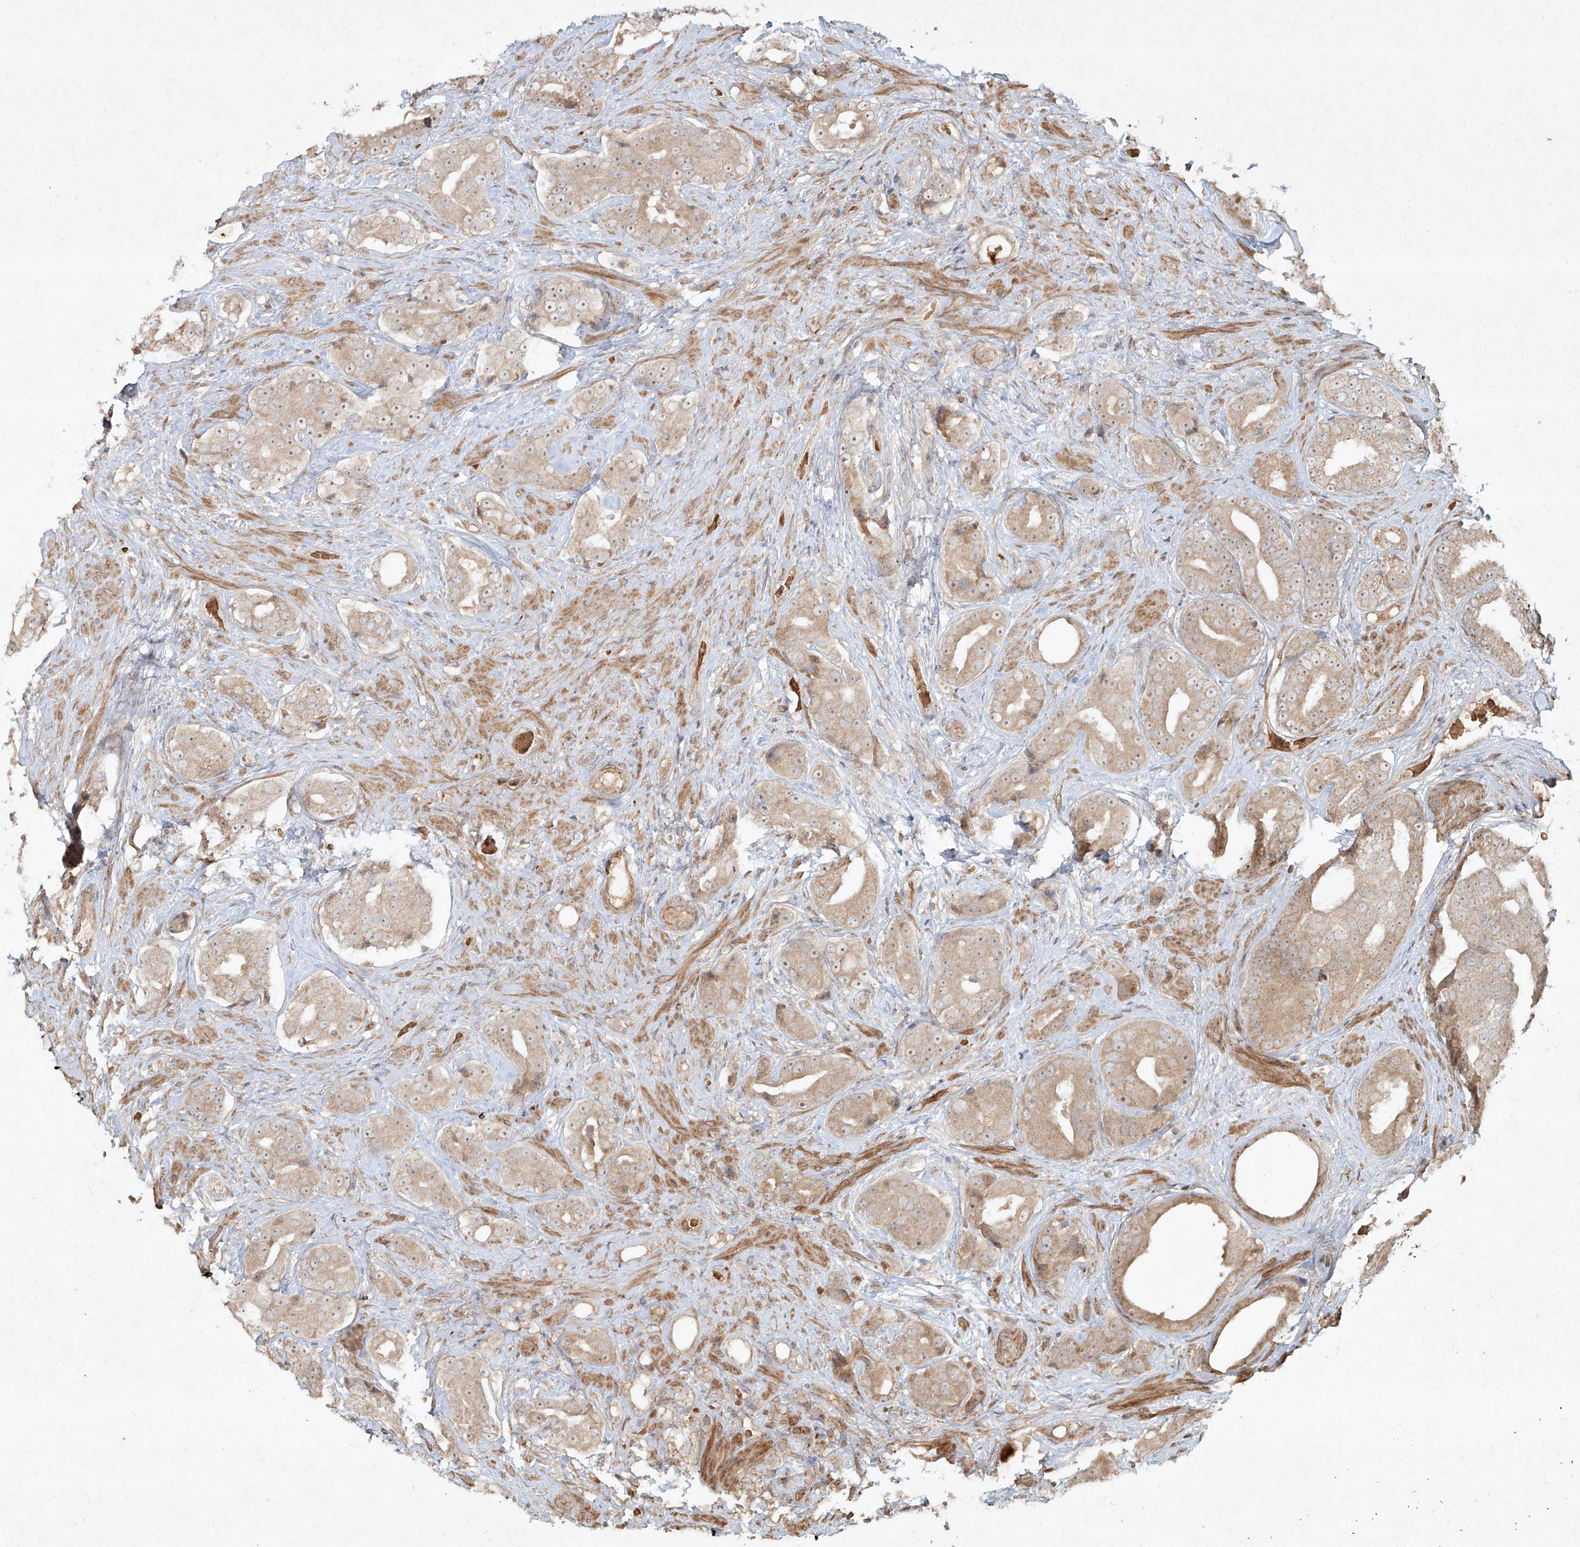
{"staining": {"intensity": "weak", "quantity": ">75%", "location": "cytoplasmic/membranous,nuclear"}, "tissue": "prostate cancer", "cell_type": "Tumor cells", "image_type": "cancer", "snomed": [{"axis": "morphology", "description": "Adenocarcinoma, High grade"}, {"axis": "topography", "description": "Prostate"}], "caption": "A low amount of weak cytoplasmic/membranous and nuclear expression is appreciated in approximately >75% of tumor cells in adenocarcinoma (high-grade) (prostate) tissue. Immunohistochemistry stains the protein of interest in brown and the nuclei are stained blue.", "gene": "CYYR1", "patient": {"sex": "male", "age": 71}}